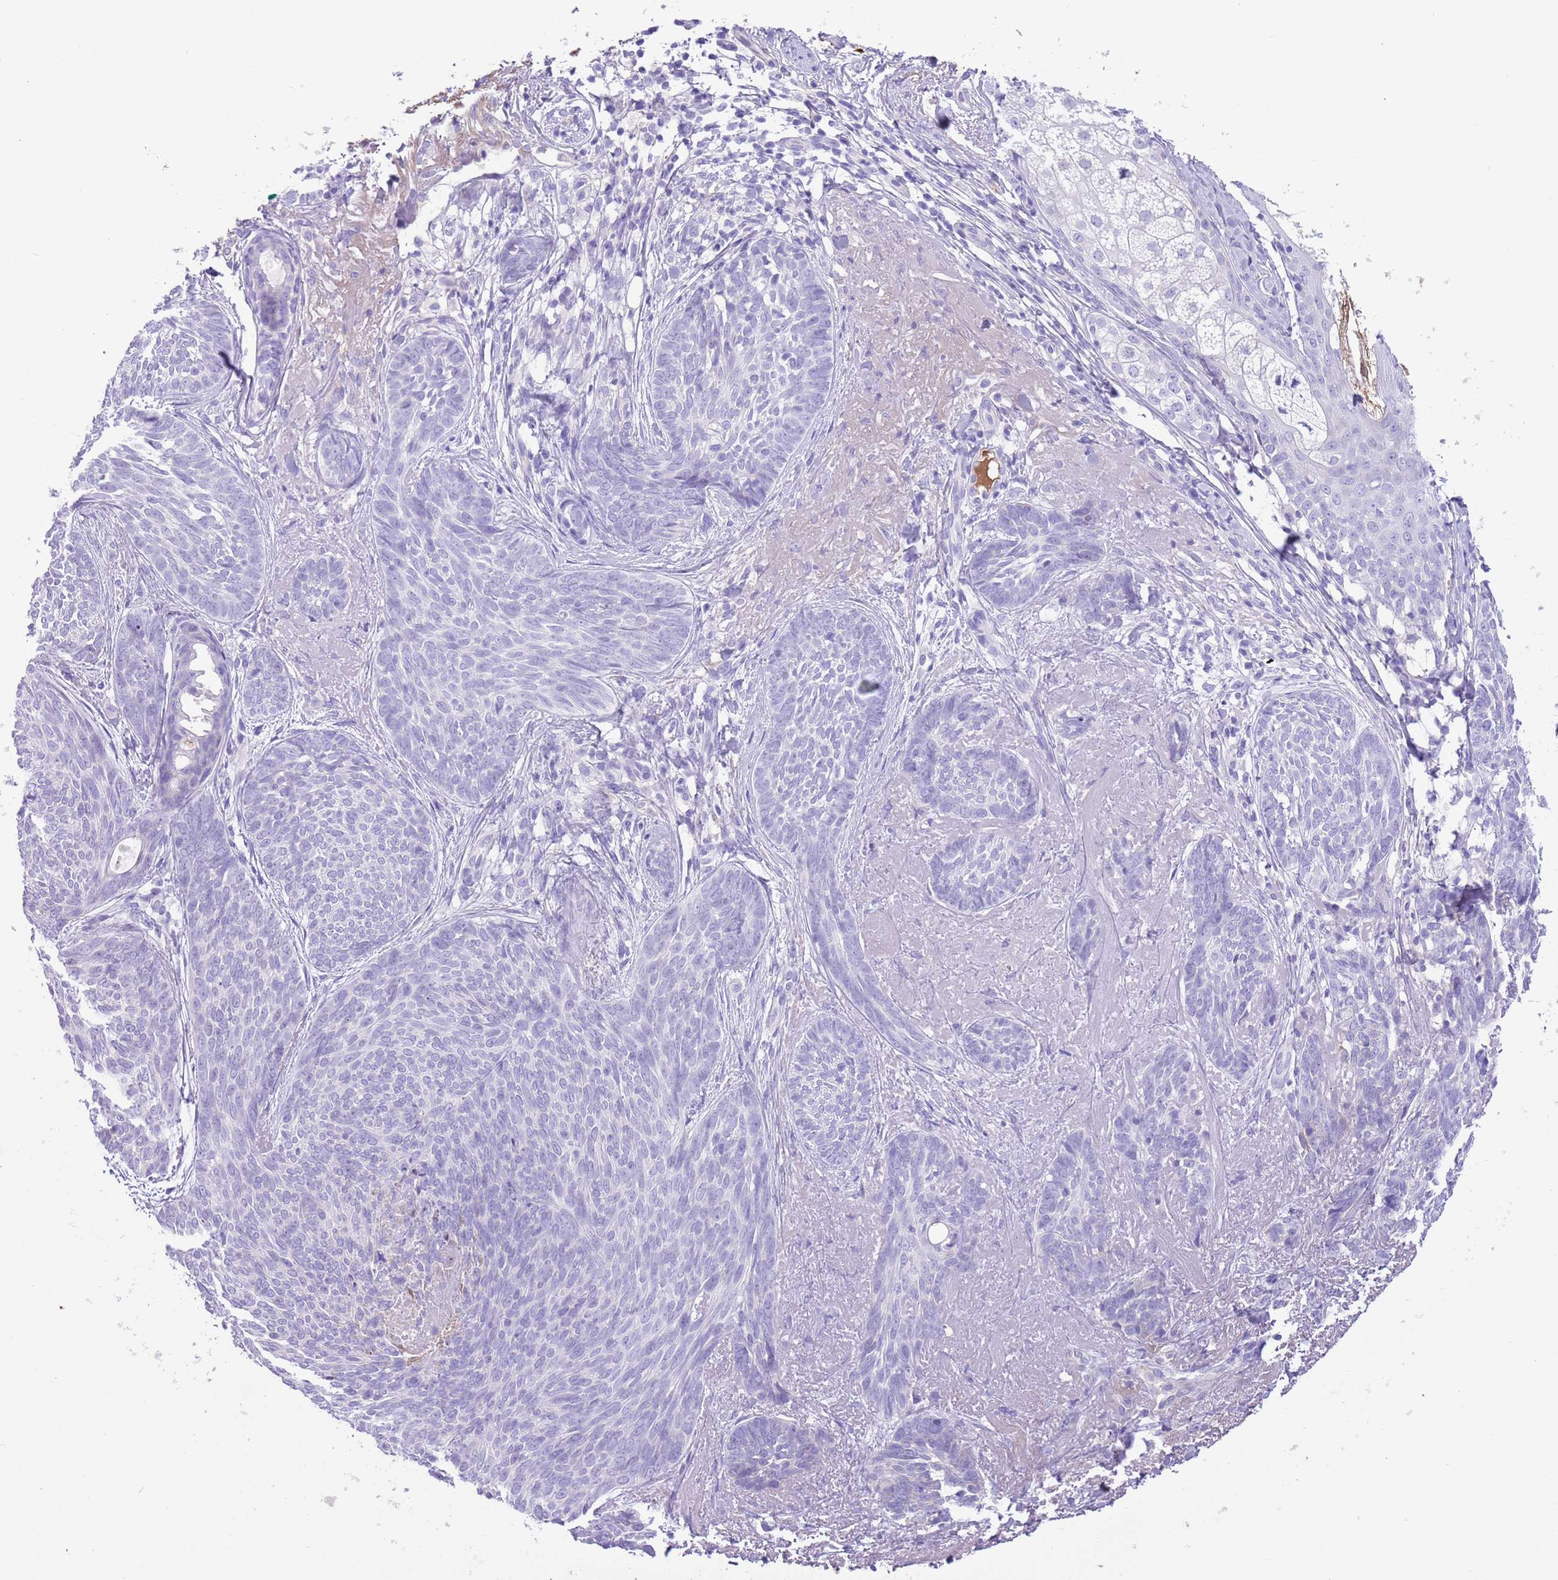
{"staining": {"intensity": "negative", "quantity": "none", "location": "none"}, "tissue": "skin cancer", "cell_type": "Tumor cells", "image_type": "cancer", "snomed": [{"axis": "morphology", "description": "Basal cell carcinoma"}, {"axis": "topography", "description": "Skin"}], "caption": "IHC of human skin cancer shows no positivity in tumor cells.", "gene": "IGF1", "patient": {"sex": "female", "age": 86}}